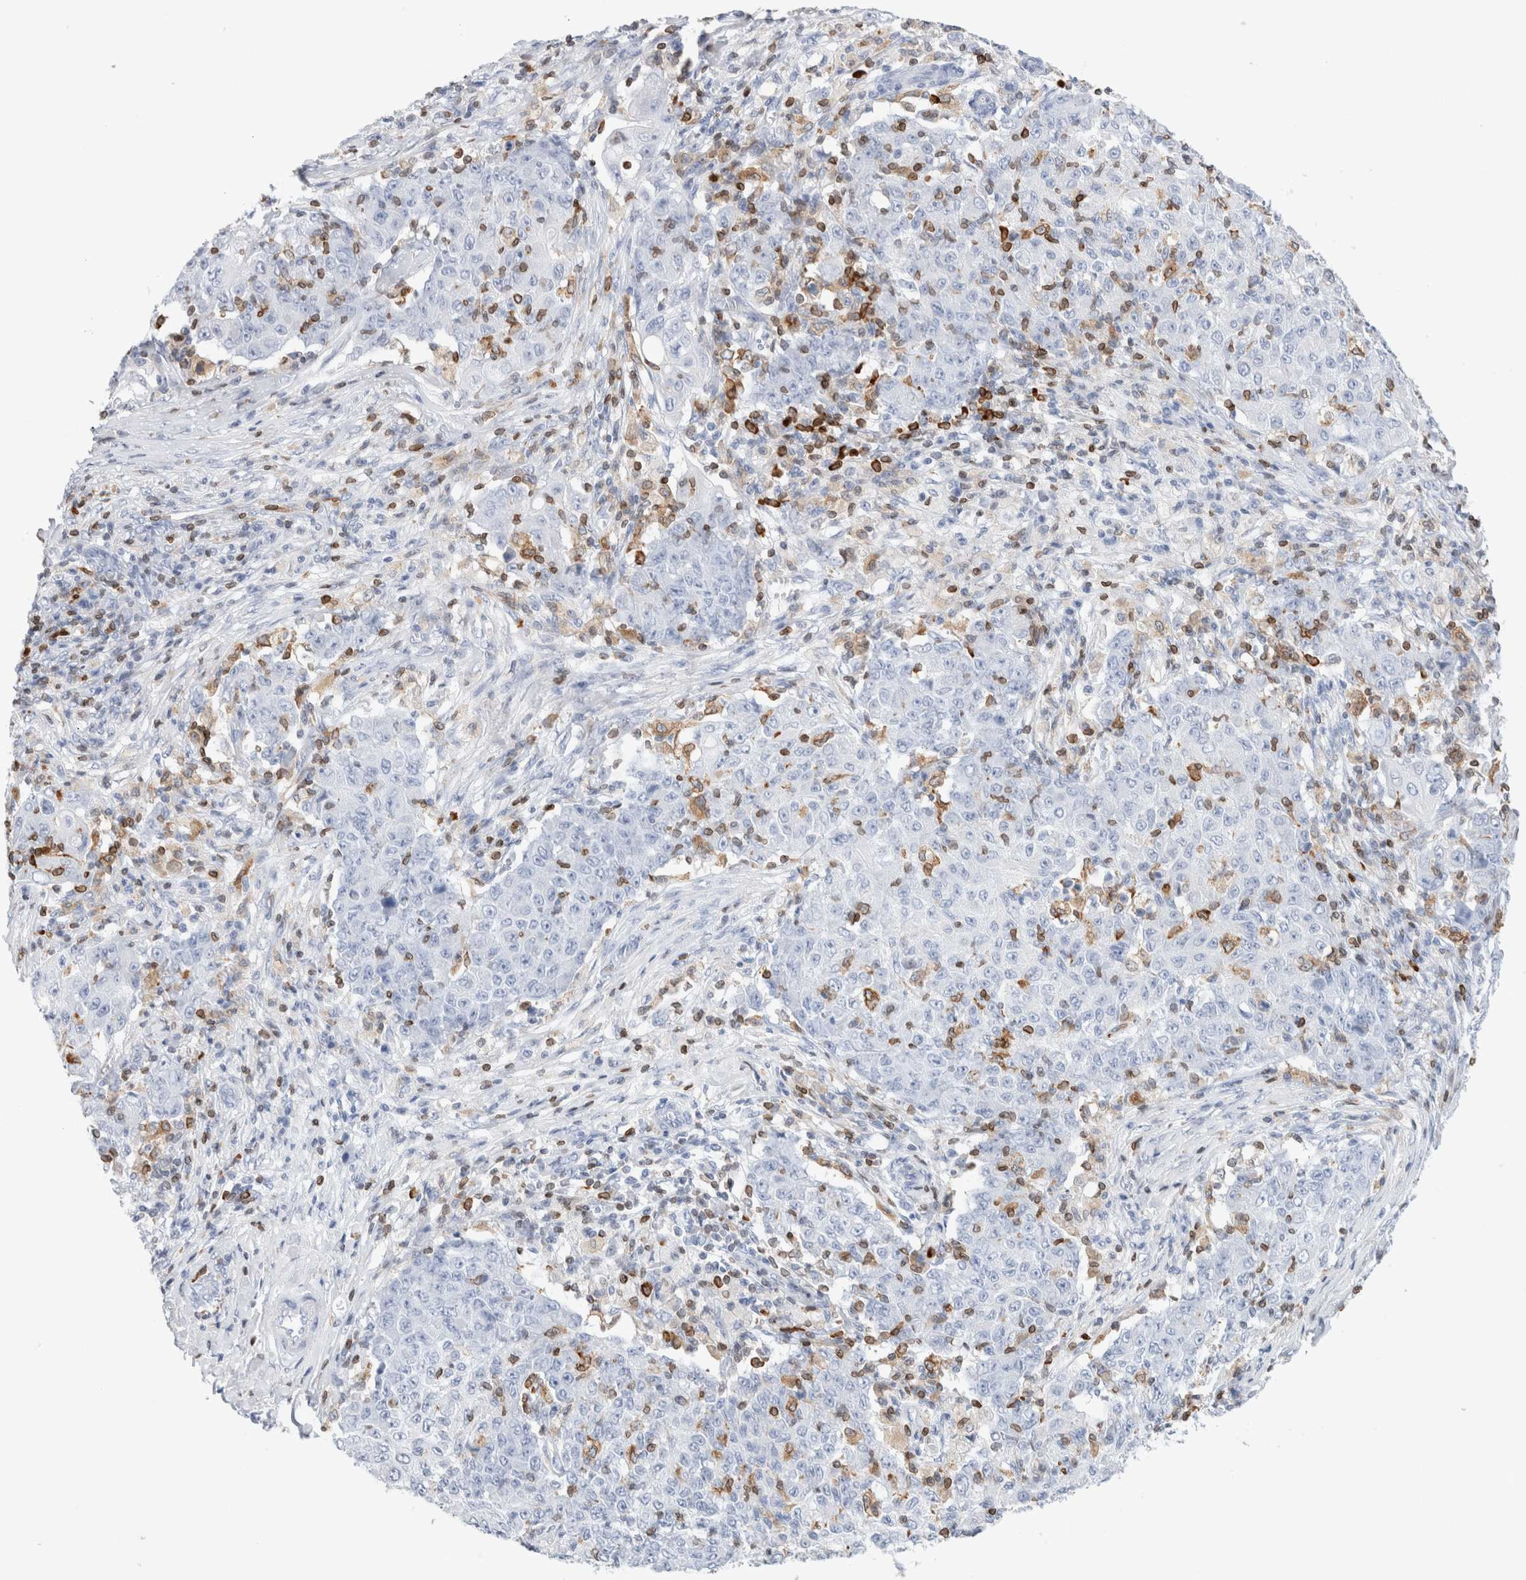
{"staining": {"intensity": "negative", "quantity": "none", "location": "none"}, "tissue": "ovarian cancer", "cell_type": "Tumor cells", "image_type": "cancer", "snomed": [{"axis": "morphology", "description": "Carcinoma, endometroid"}, {"axis": "topography", "description": "Ovary"}], "caption": "Immunohistochemical staining of ovarian endometroid carcinoma reveals no significant positivity in tumor cells.", "gene": "ALOX5AP", "patient": {"sex": "female", "age": 42}}